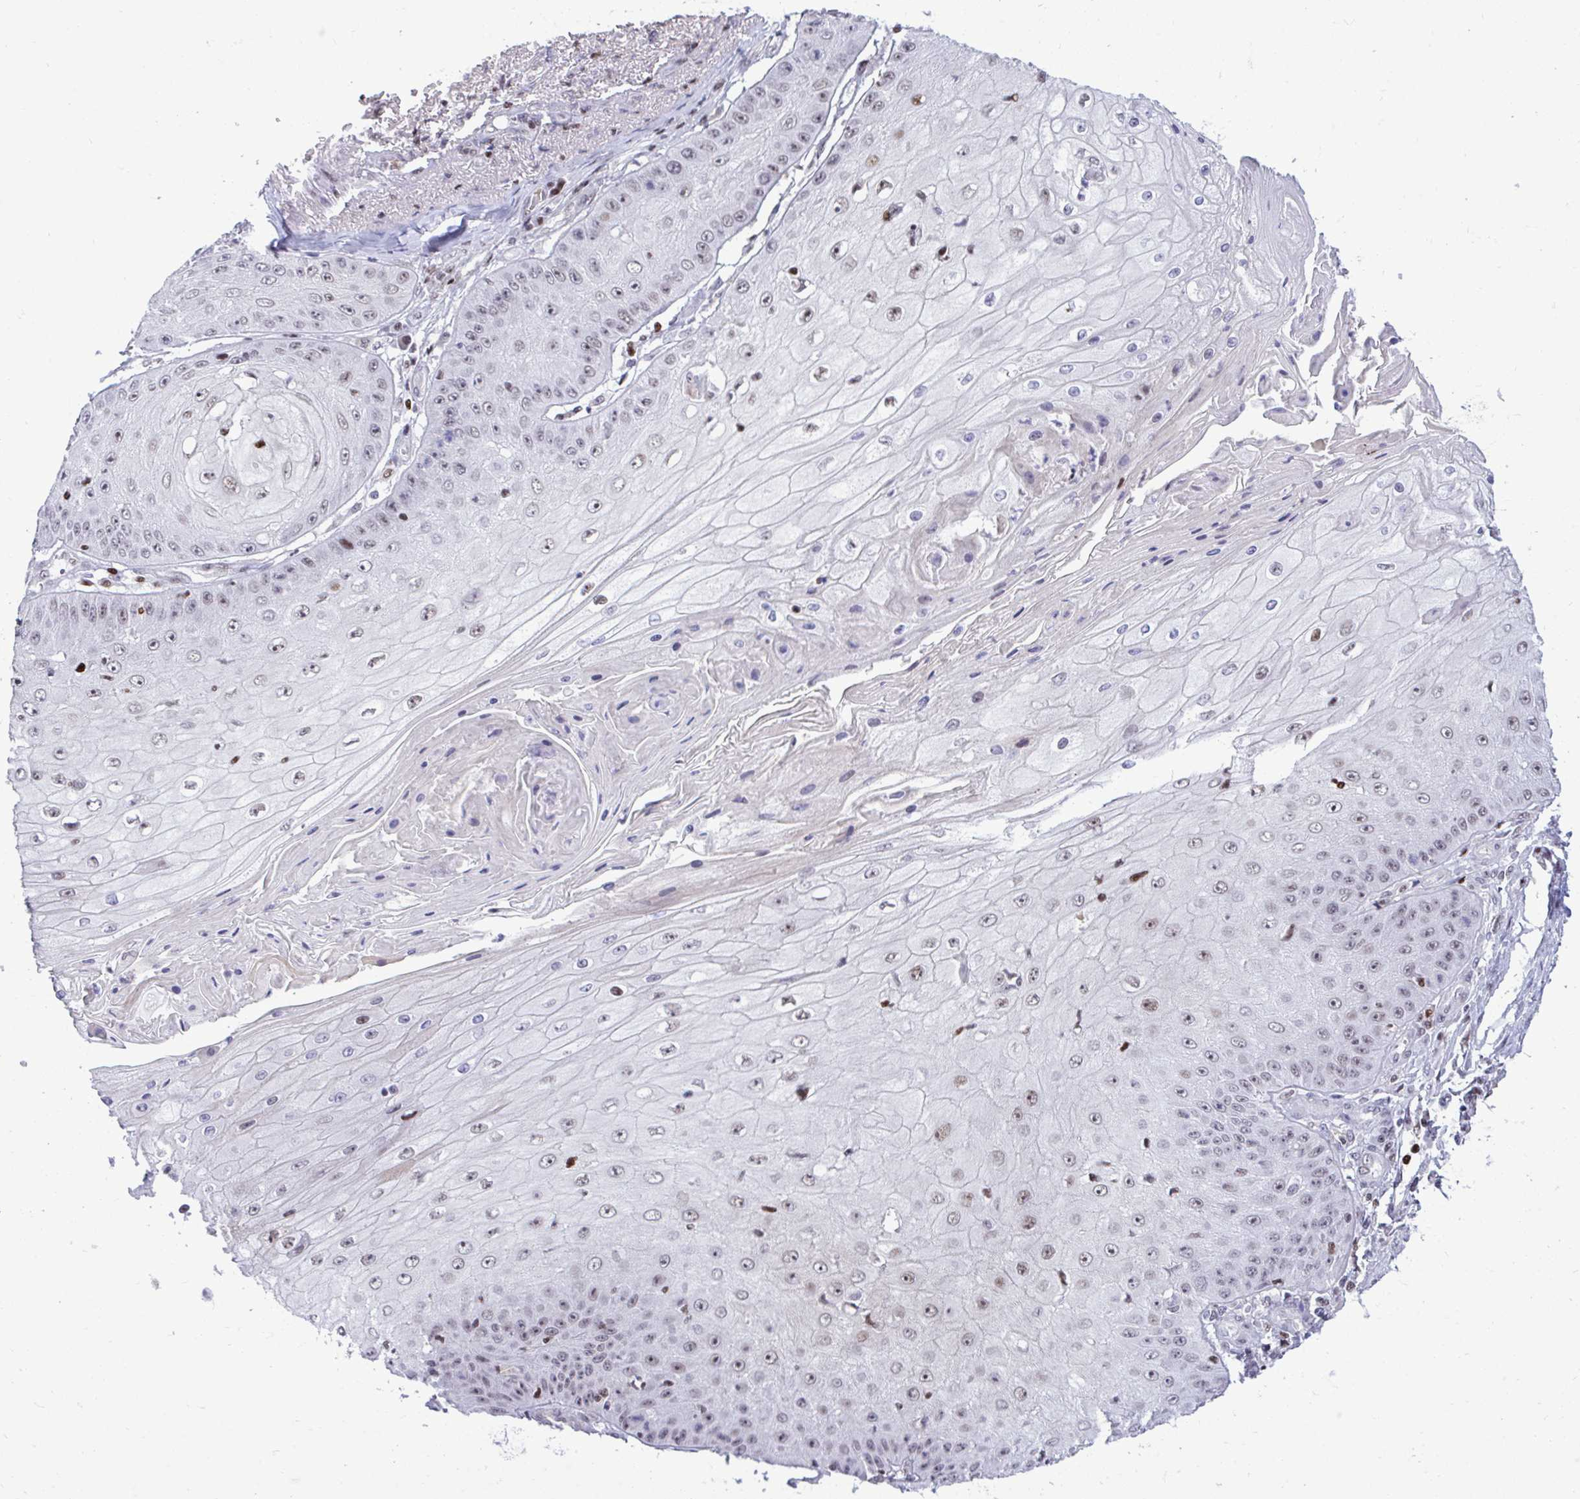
{"staining": {"intensity": "moderate", "quantity": "<25%", "location": "nuclear"}, "tissue": "skin cancer", "cell_type": "Tumor cells", "image_type": "cancer", "snomed": [{"axis": "morphology", "description": "Squamous cell carcinoma, NOS"}, {"axis": "topography", "description": "Skin"}], "caption": "Immunohistochemical staining of squamous cell carcinoma (skin) demonstrates moderate nuclear protein staining in about <25% of tumor cells. (brown staining indicates protein expression, while blue staining denotes nuclei).", "gene": "C14orf39", "patient": {"sex": "male", "age": 70}}